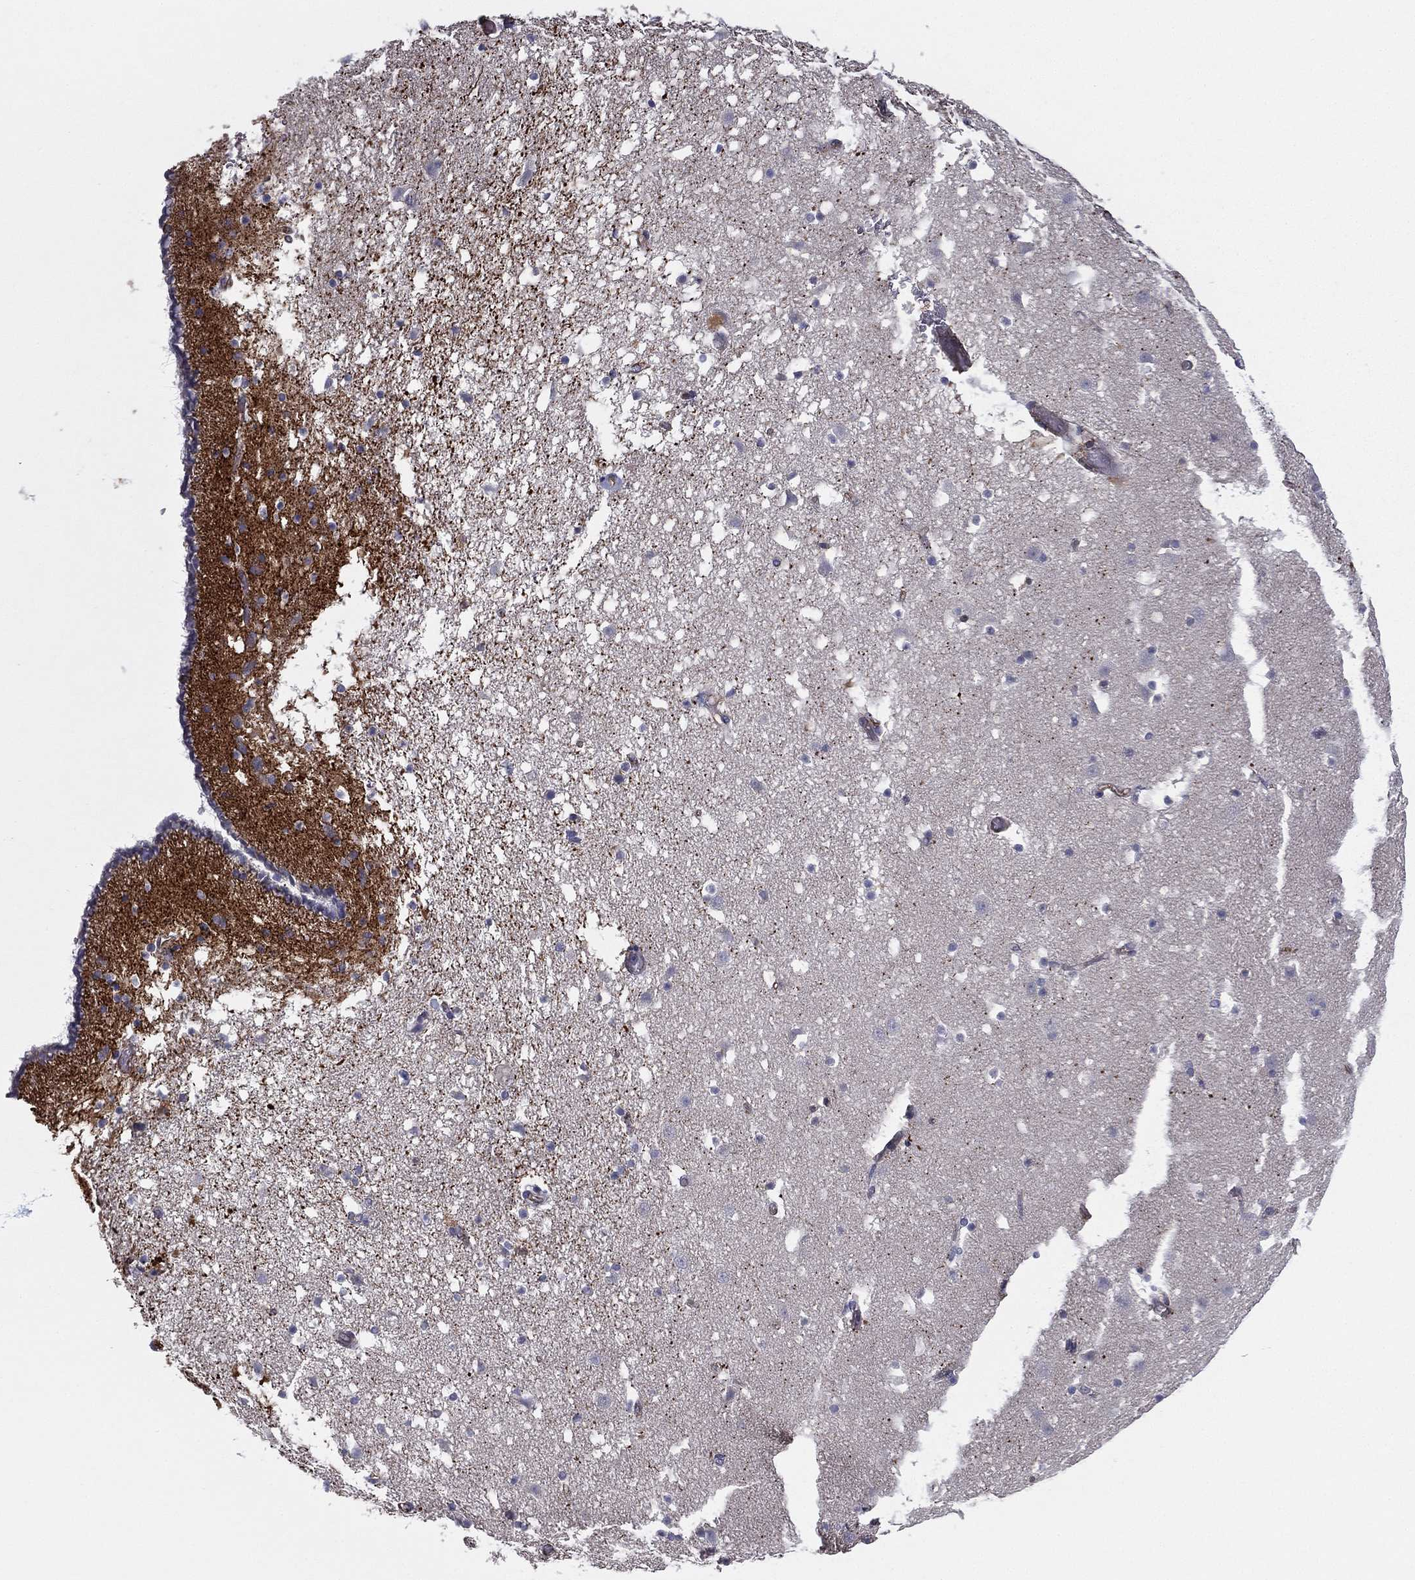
{"staining": {"intensity": "negative", "quantity": "none", "location": "none"}, "tissue": "caudate", "cell_type": "Glial cells", "image_type": "normal", "snomed": [{"axis": "morphology", "description": "Normal tissue, NOS"}, {"axis": "topography", "description": "Lateral ventricle wall"}], "caption": "Immunohistochemistry (IHC) image of normal caudate: caudate stained with DAB (3,3'-diaminobenzidine) exhibits no significant protein staining in glial cells. (Stains: DAB (3,3'-diaminobenzidine) immunohistochemistry (IHC) with hematoxylin counter stain, Microscopy: brightfield microscopy at high magnification).", "gene": "SCUBE1", "patient": {"sex": "female", "age": 42}}